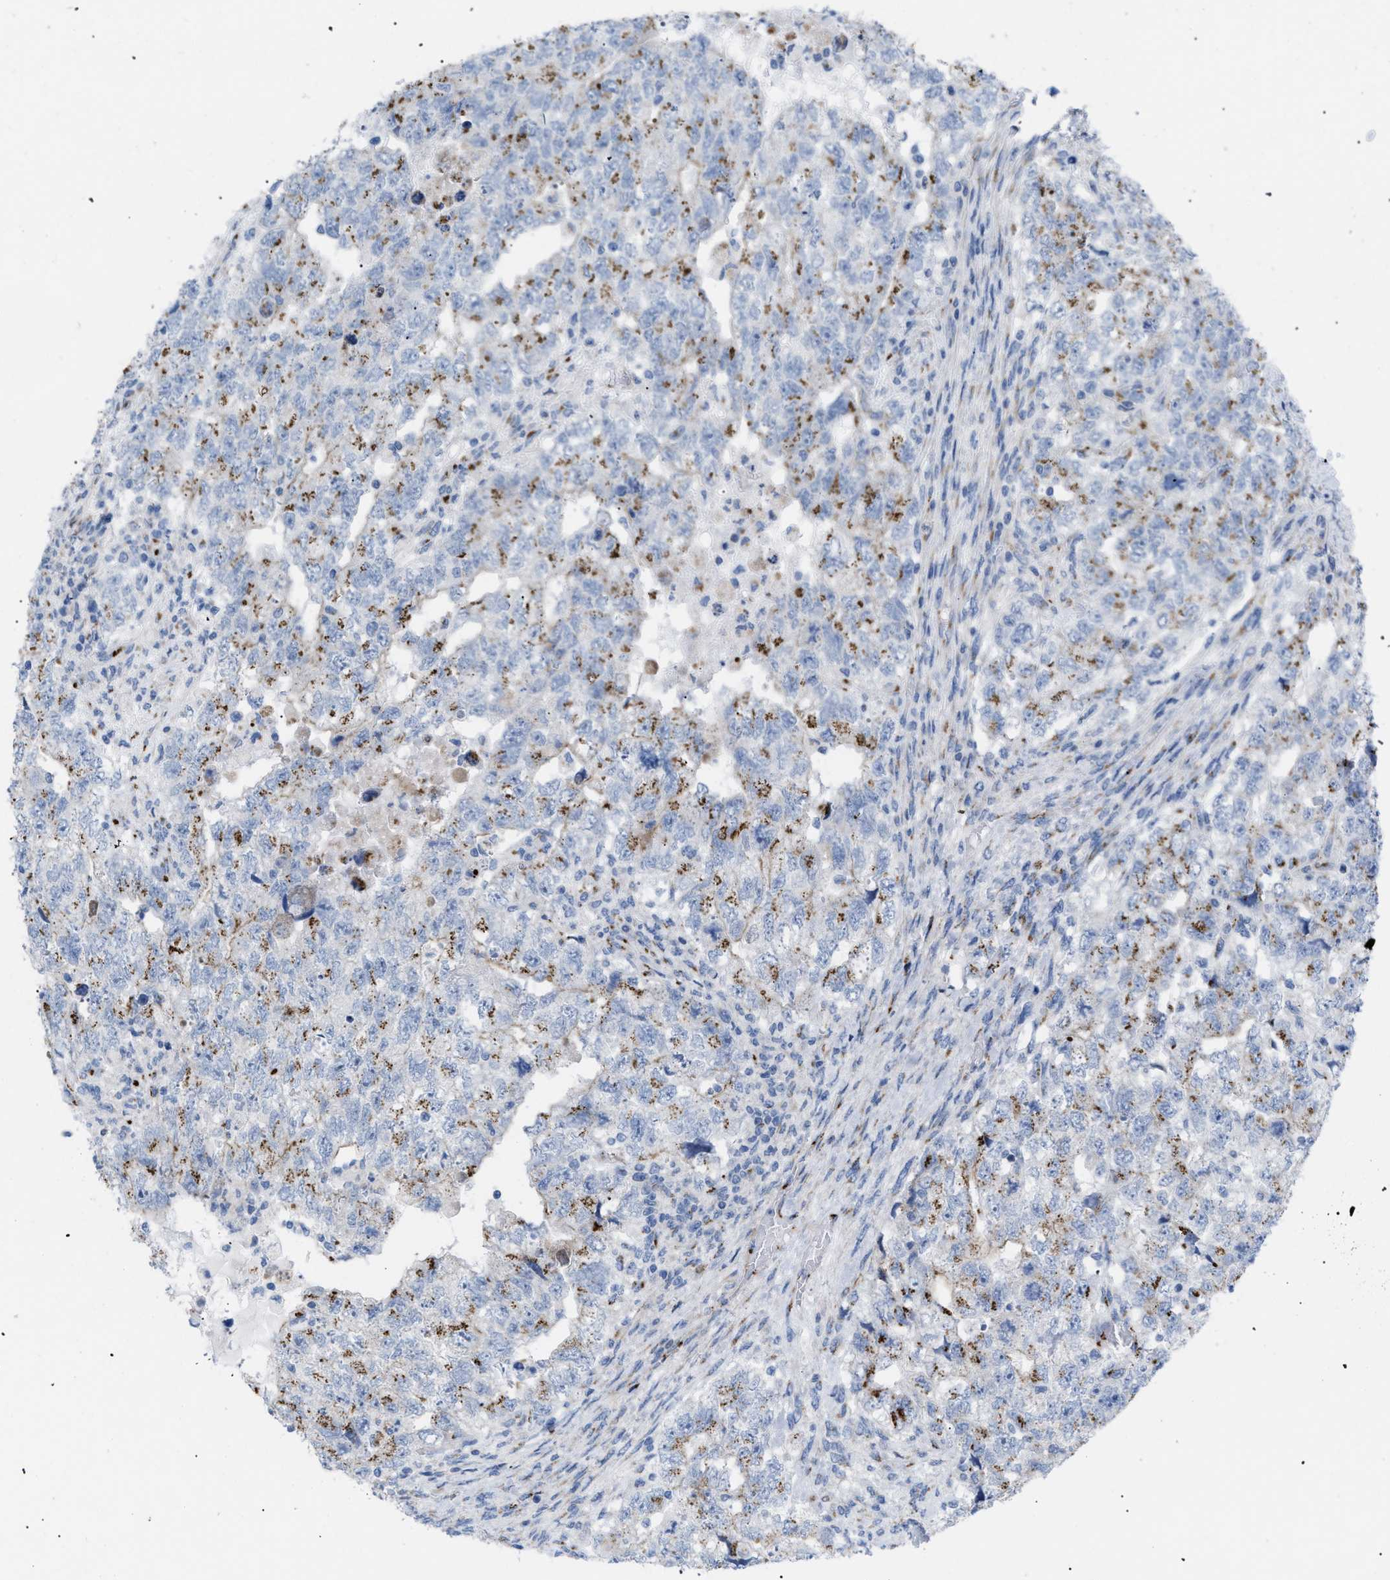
{"staining": {"intensity": "moderate", "quantity": ">75%", "location": "cytoplasmic/membranous"}, "tissue": "testis cancer", "cell_type": "Tumor cells", "image_type": "cancer", "snomed": [{"axis": "morphology", "description": "Carcinoma, Embryonal, NOS"}, {"axis": "topography", "description": "Testis"}], "caption": "Immunohistochemical staining of testis cancer displays moderate cytoplasmic/membranous protein expression in approximately >75% of tumor cells. (DAB = brown stain, brightfield microscopy at high magnification).", "gene": "TMEM17", "patient": {"sex": "male", "age": 36}}